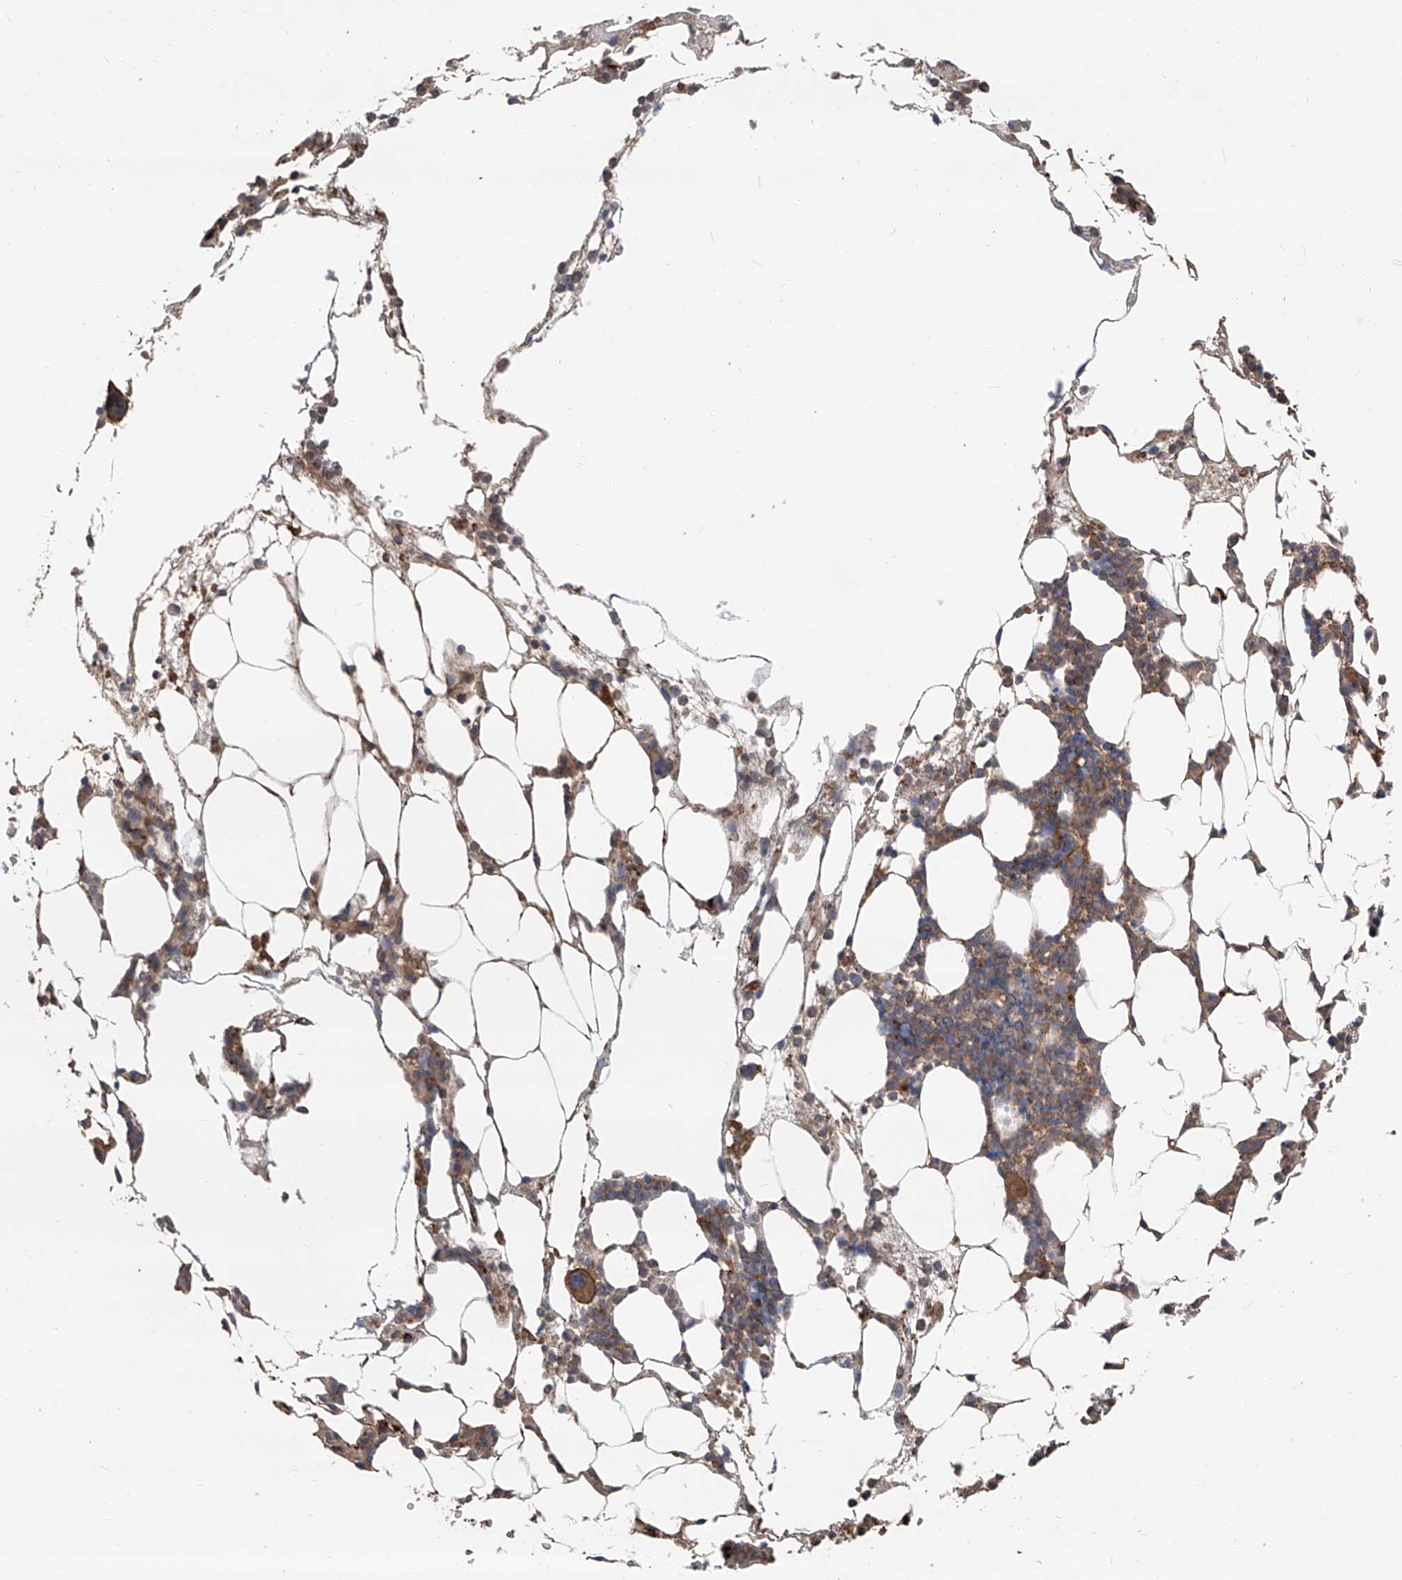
{"staining": {"intensity": "moderate", "quantity": "25%-75%", "location": "cytoplasmic/membranous"}, "tissue": "bone marrow", "cell_type": "Hematopoietic cells", "image_type": "normal", "snomed": [{"axis": "morphology", "description": "Normal tissue, NOS"}, {"axis": "morphology", "description": "Inflammation, NOS"}, {"axis": "topography", "description": "Bone marrow"}], "caption": "An IHC image of benign tissue is shown. Protein staining in brown shows moderate cytoplasmic/membranous positivity in bone marrow within hematopoietic cells.", "gene": "EDN1", "patient": {"sex": "female", "age": 78}}